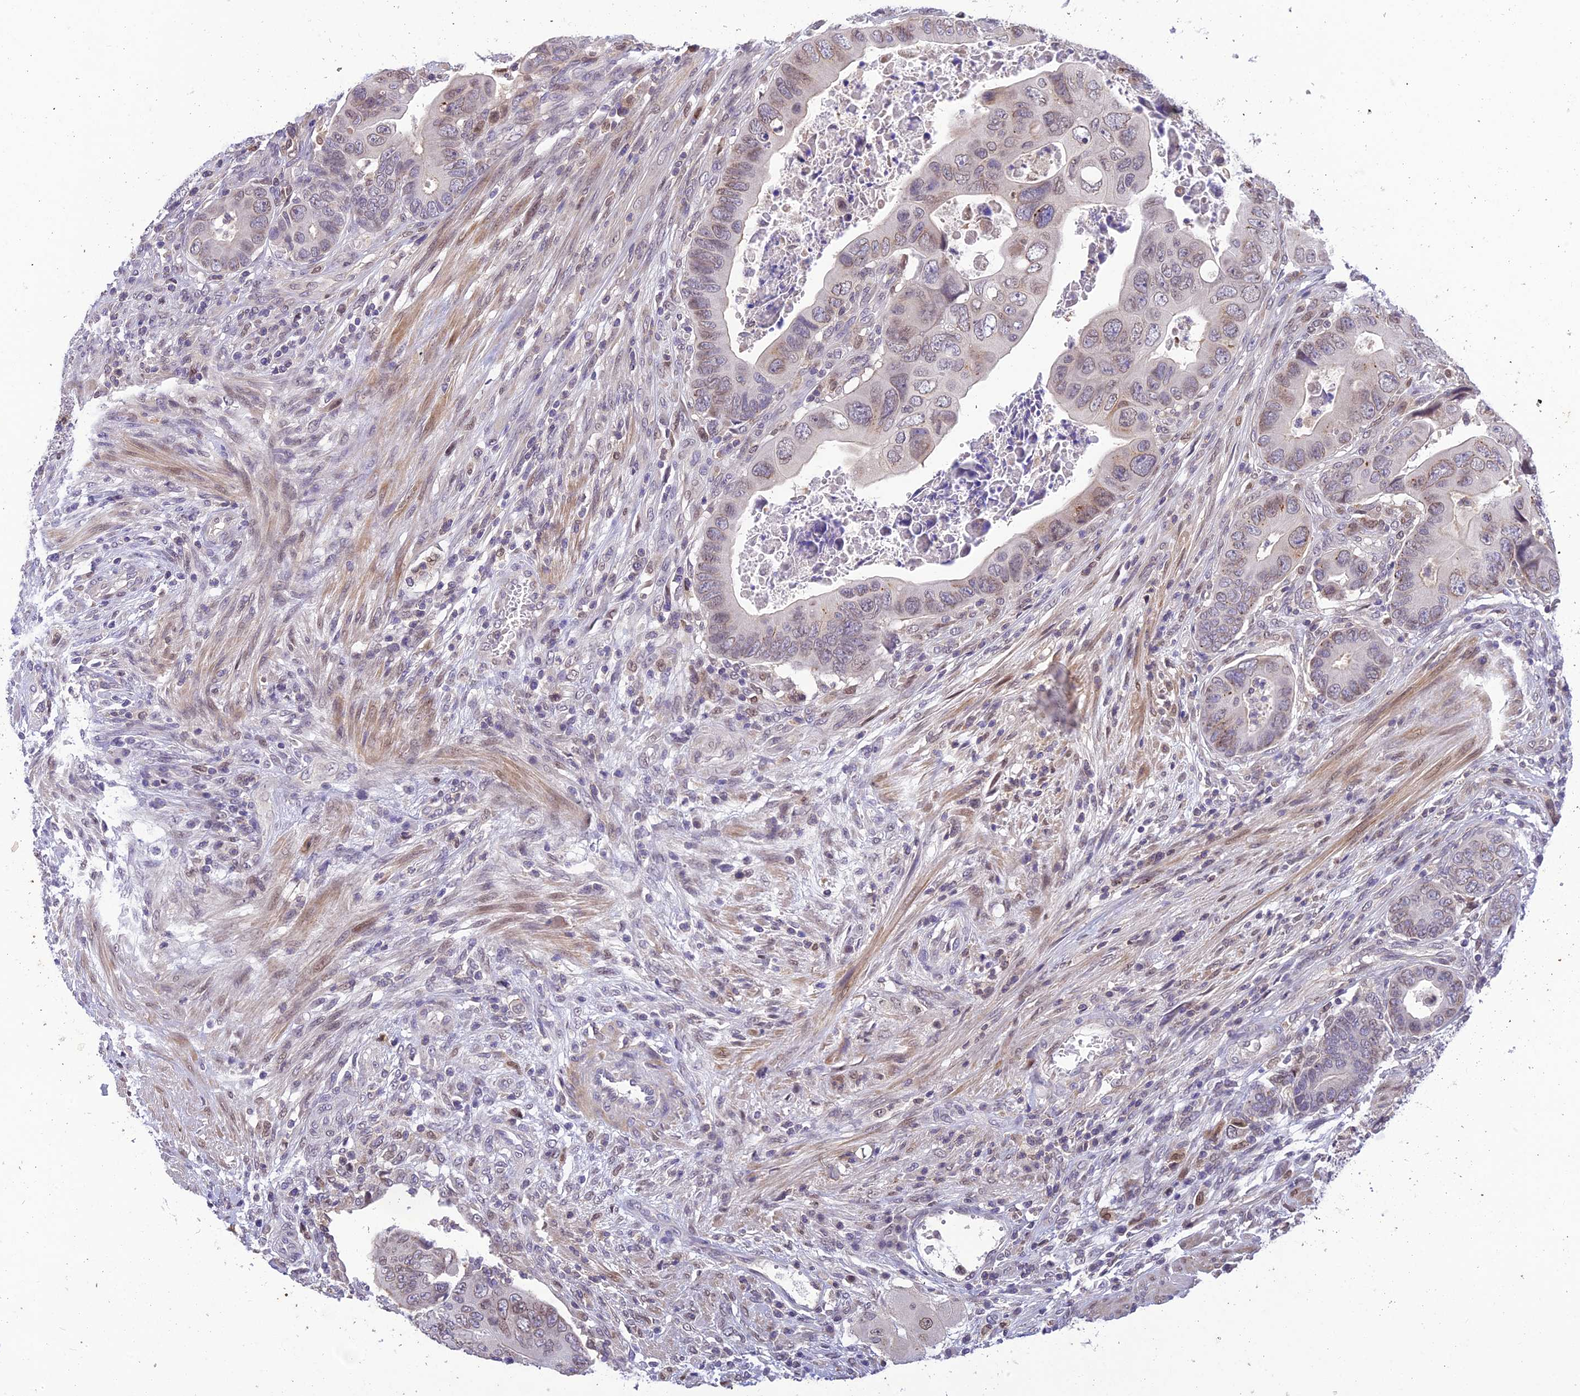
{"staining": {"intensity": "weak", "quantity": "25%-75%", "location": "cytoplasmic/membranous,nuclear"}, "tissue": "colorectal cancer", "cell_type": "Tumor cells", "image_type": "cancer", "snomed": [{"axis": "morphology", "description": "Adenocarcinoma, NOS"}, {"axis": "topography", "description": "Rectum"}], "caption": "Immunohistochemistry micrograph of human colorectal adenocarcinoma stained for a protein (brown), which displays low levels of weak cytoplasmic/membranous and nuclear staining in approximately 25%-75% of tumor cells.", "gene": "BMT2", "patient": {"sex": "female", "age": 78}}